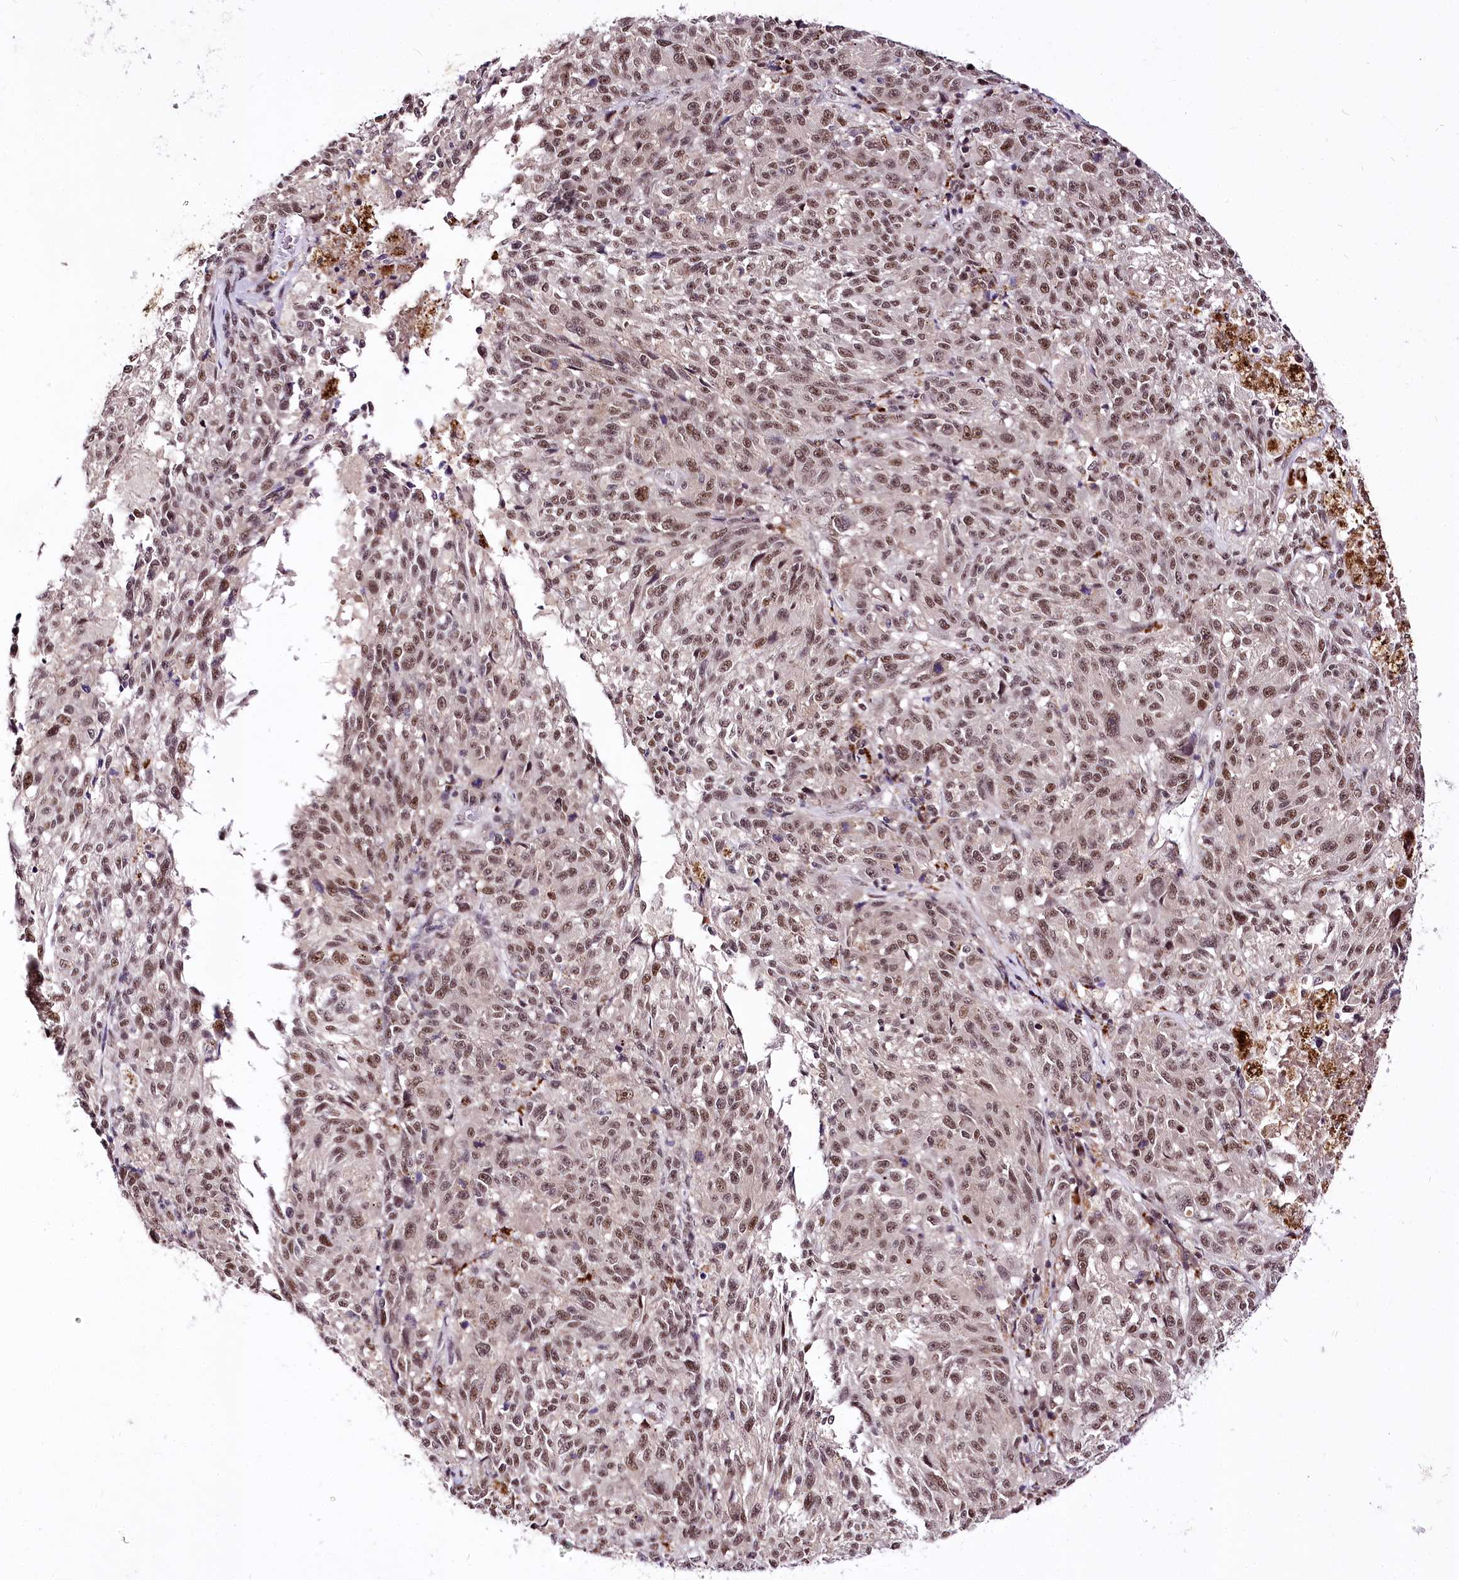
{"staining": {"intensity": "moderate", "quantity": ">75%", "location": "nuclear"}, "tissue": "melanoma", "cell_type": "Tumor cells", "image_type": "cancer", "snomed": [{"axis": "morphology", "description": "Malignant melanoma, NOS"}, {"axis": "topography", "description": "Skin"}], "caption": "Malignant melanoma tissue shows moderate nuclear expression in approximately >75% of tumor cells", "gene": "POLA2", "patient": {"sex": "male", "age": 53}}